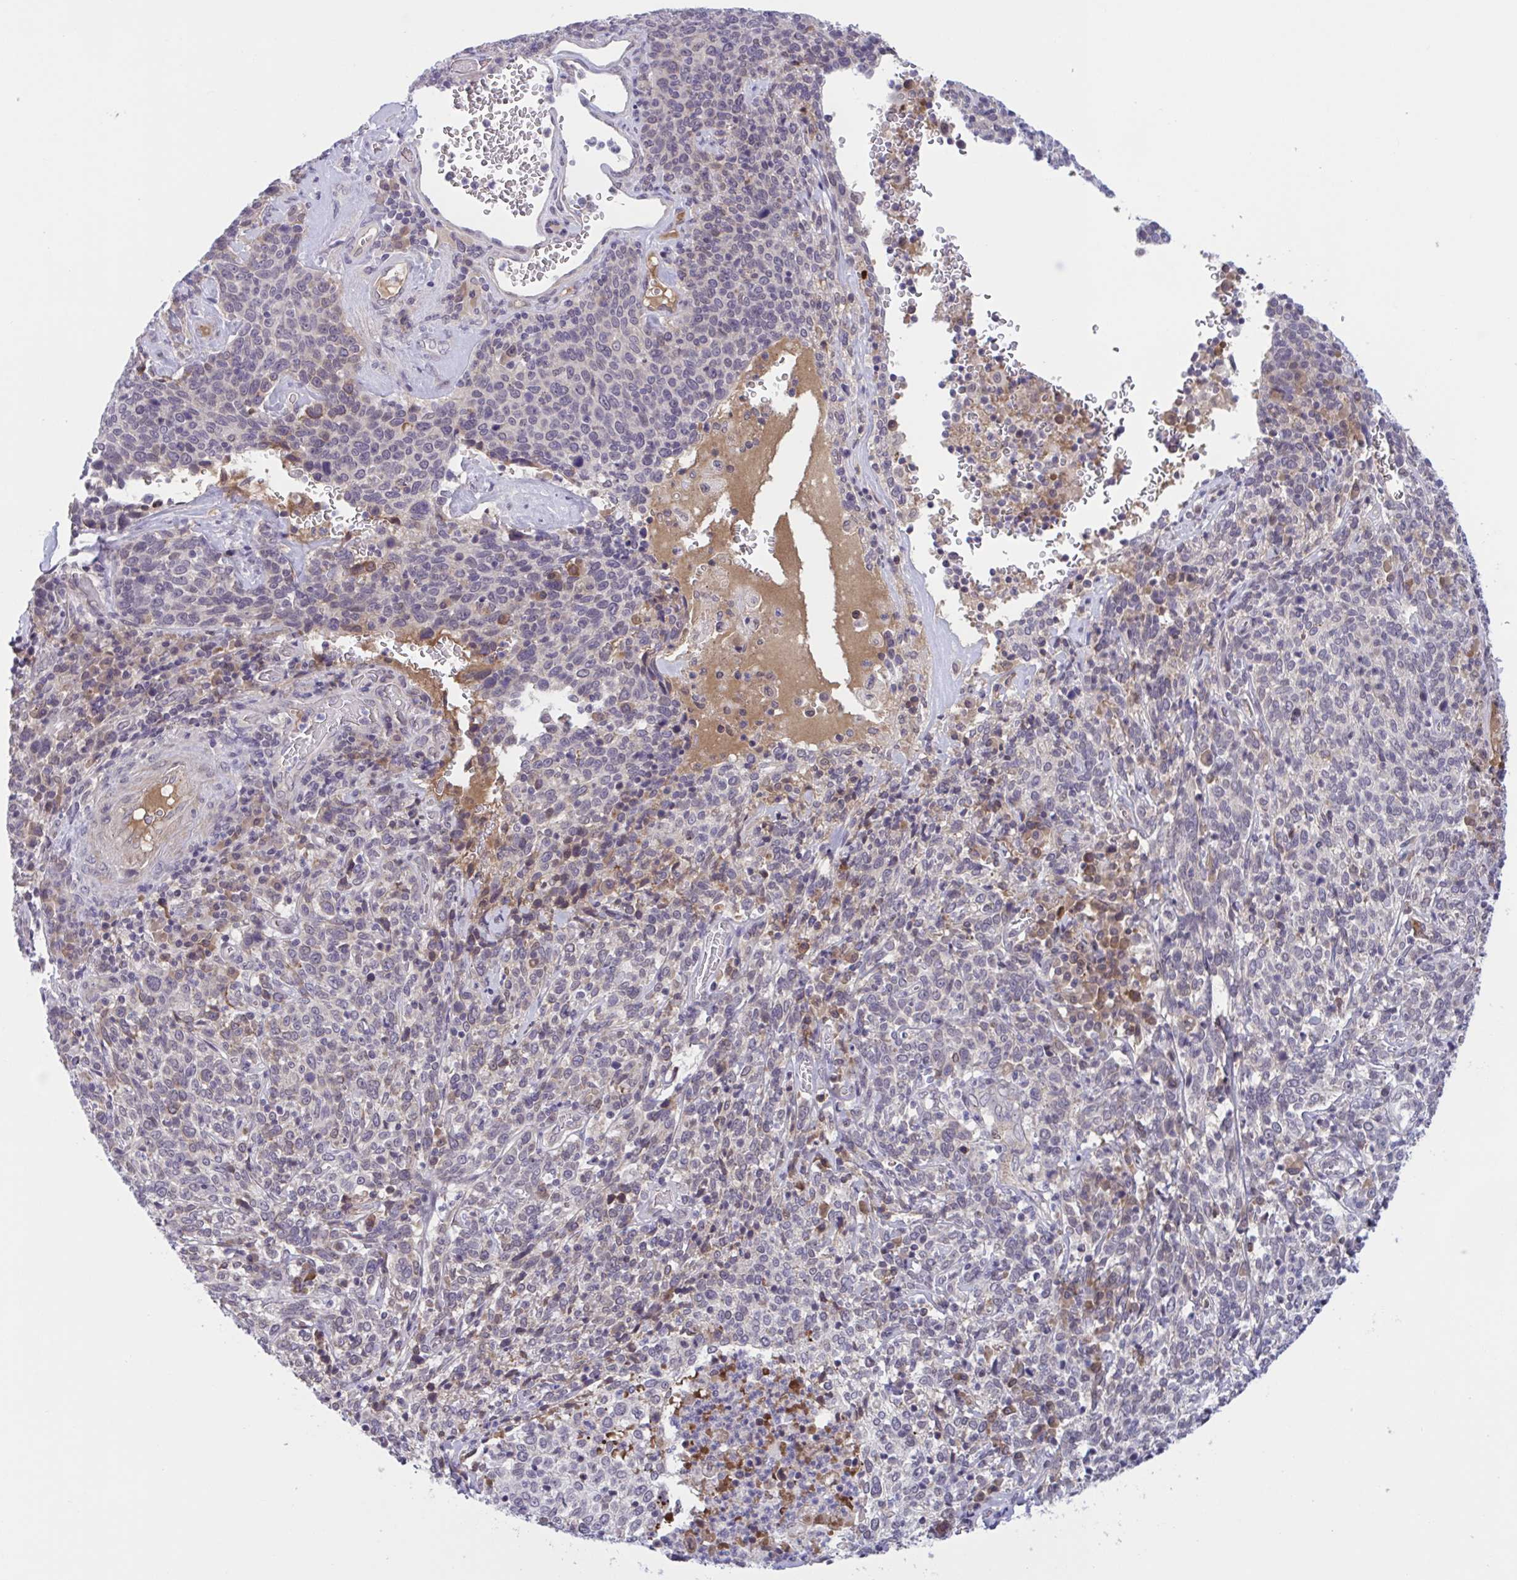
{"staining": {"intensity": "negative", "quantity": "none", "location": "none"}, "tissue": "cervical cancer", "cell_type": "Tumor cells", "image_type": "cancer", "snomed": [{"axis": "morphology", "description": "Squamous cell carcinoma, NOS"}, {"axis": "topography", "description": "Cervix"}], "caption": "Tumor cells show no significant expression in cervical cancer (squamous cell carcinoma). (IHC, brightfield microscopy, high magnification).", "gene": "TTC7B", "patient": {"sex": "female", "age": 46}}